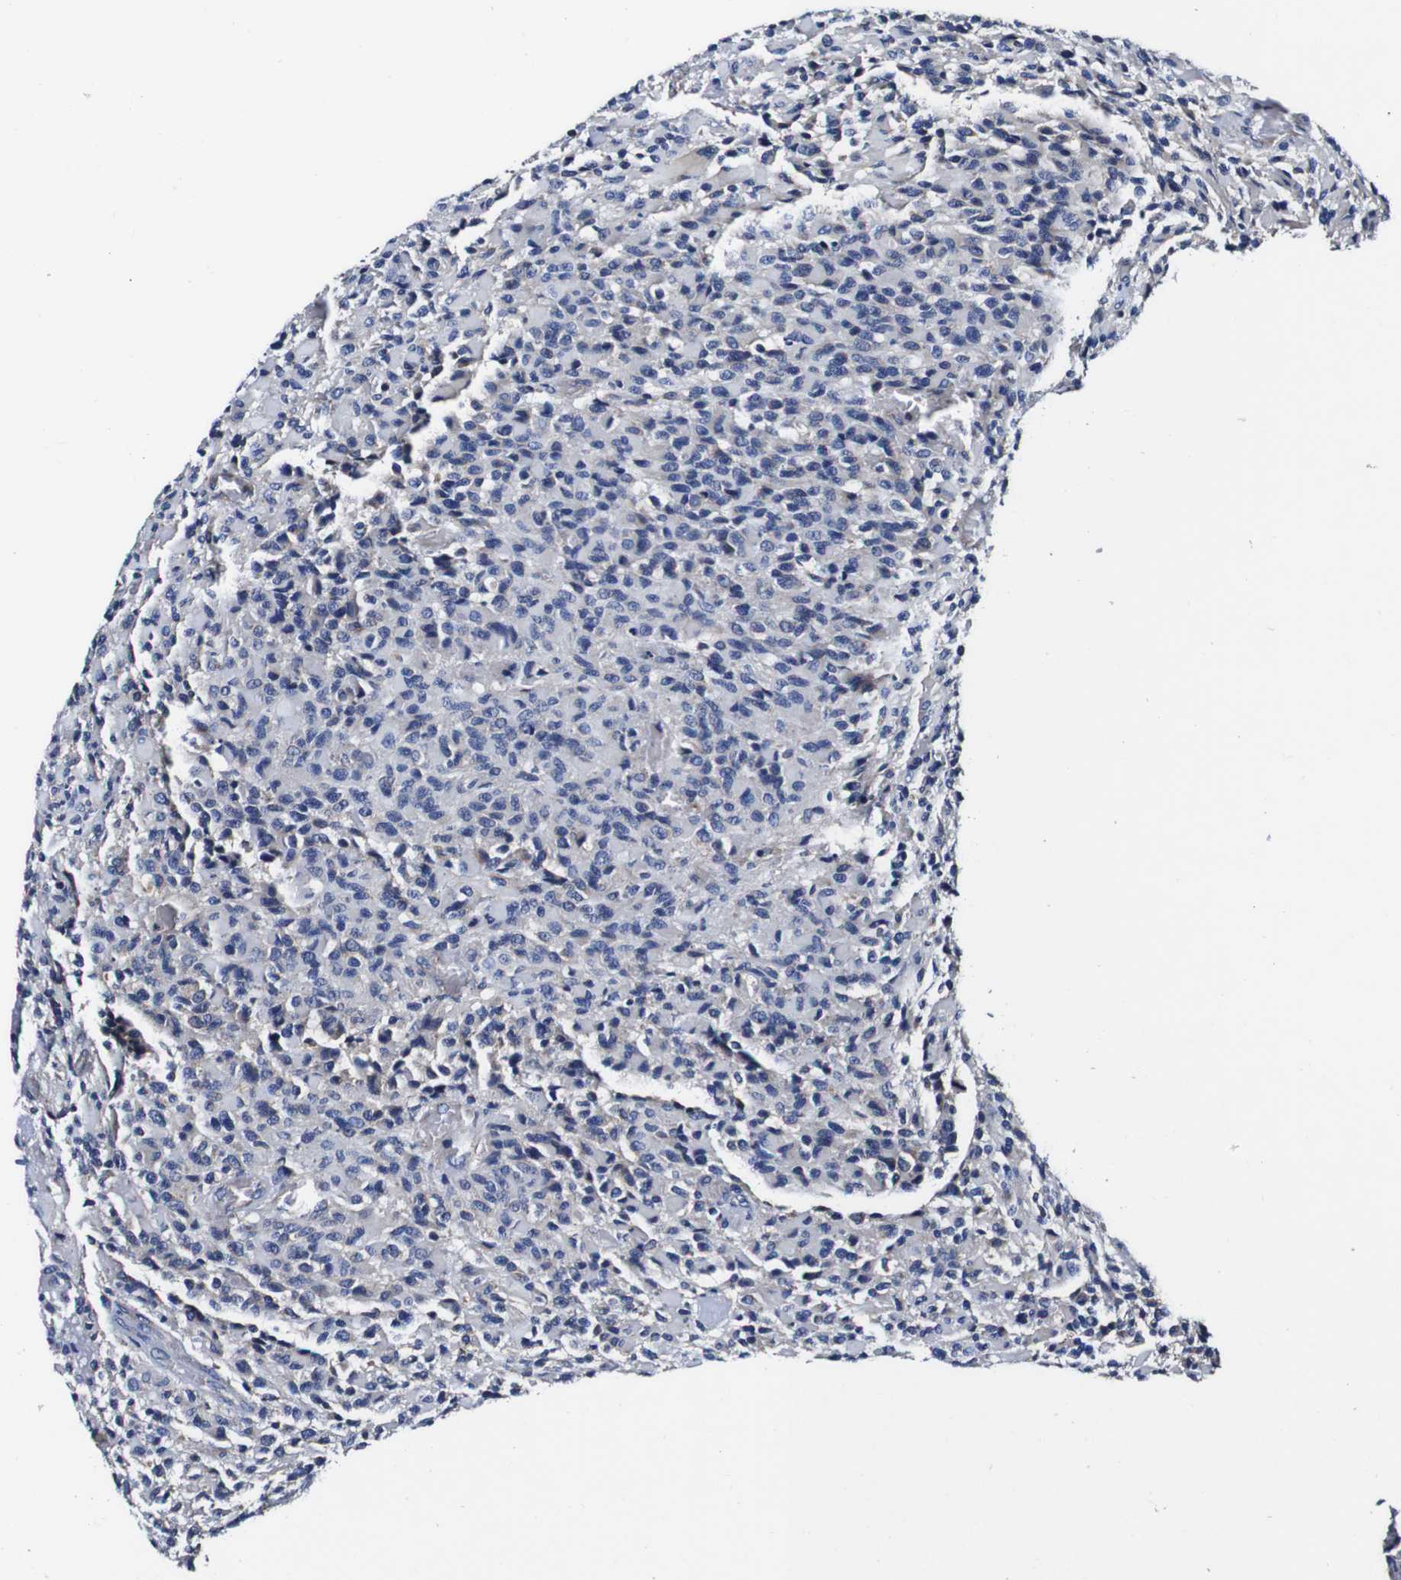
{"staining": {"intensity": "negative", "quantity": "none", "location": "none"}, "tissue": "glioma", "cell_type": "Tumor cells", "image_type": "cancer", "snomed": [{"axis": "morphology", "description": "Glioma, malignant, High grade"}, {"axis": "topography", "description": "Brain"}], "caption": "IHC micrograph of malignant glioma (high-grade) stained for a protein (brown), which demonstrates no positivity in tumor cells. Brightfield microscopy of immunohistochemistry stained with DAB (3,3'-diaminobenzidine) (brown) and hematoxylin (blue), captured at high magnification.", "gene": "PDCD6IP", "patient": {"sex": "male", "age": 71}}